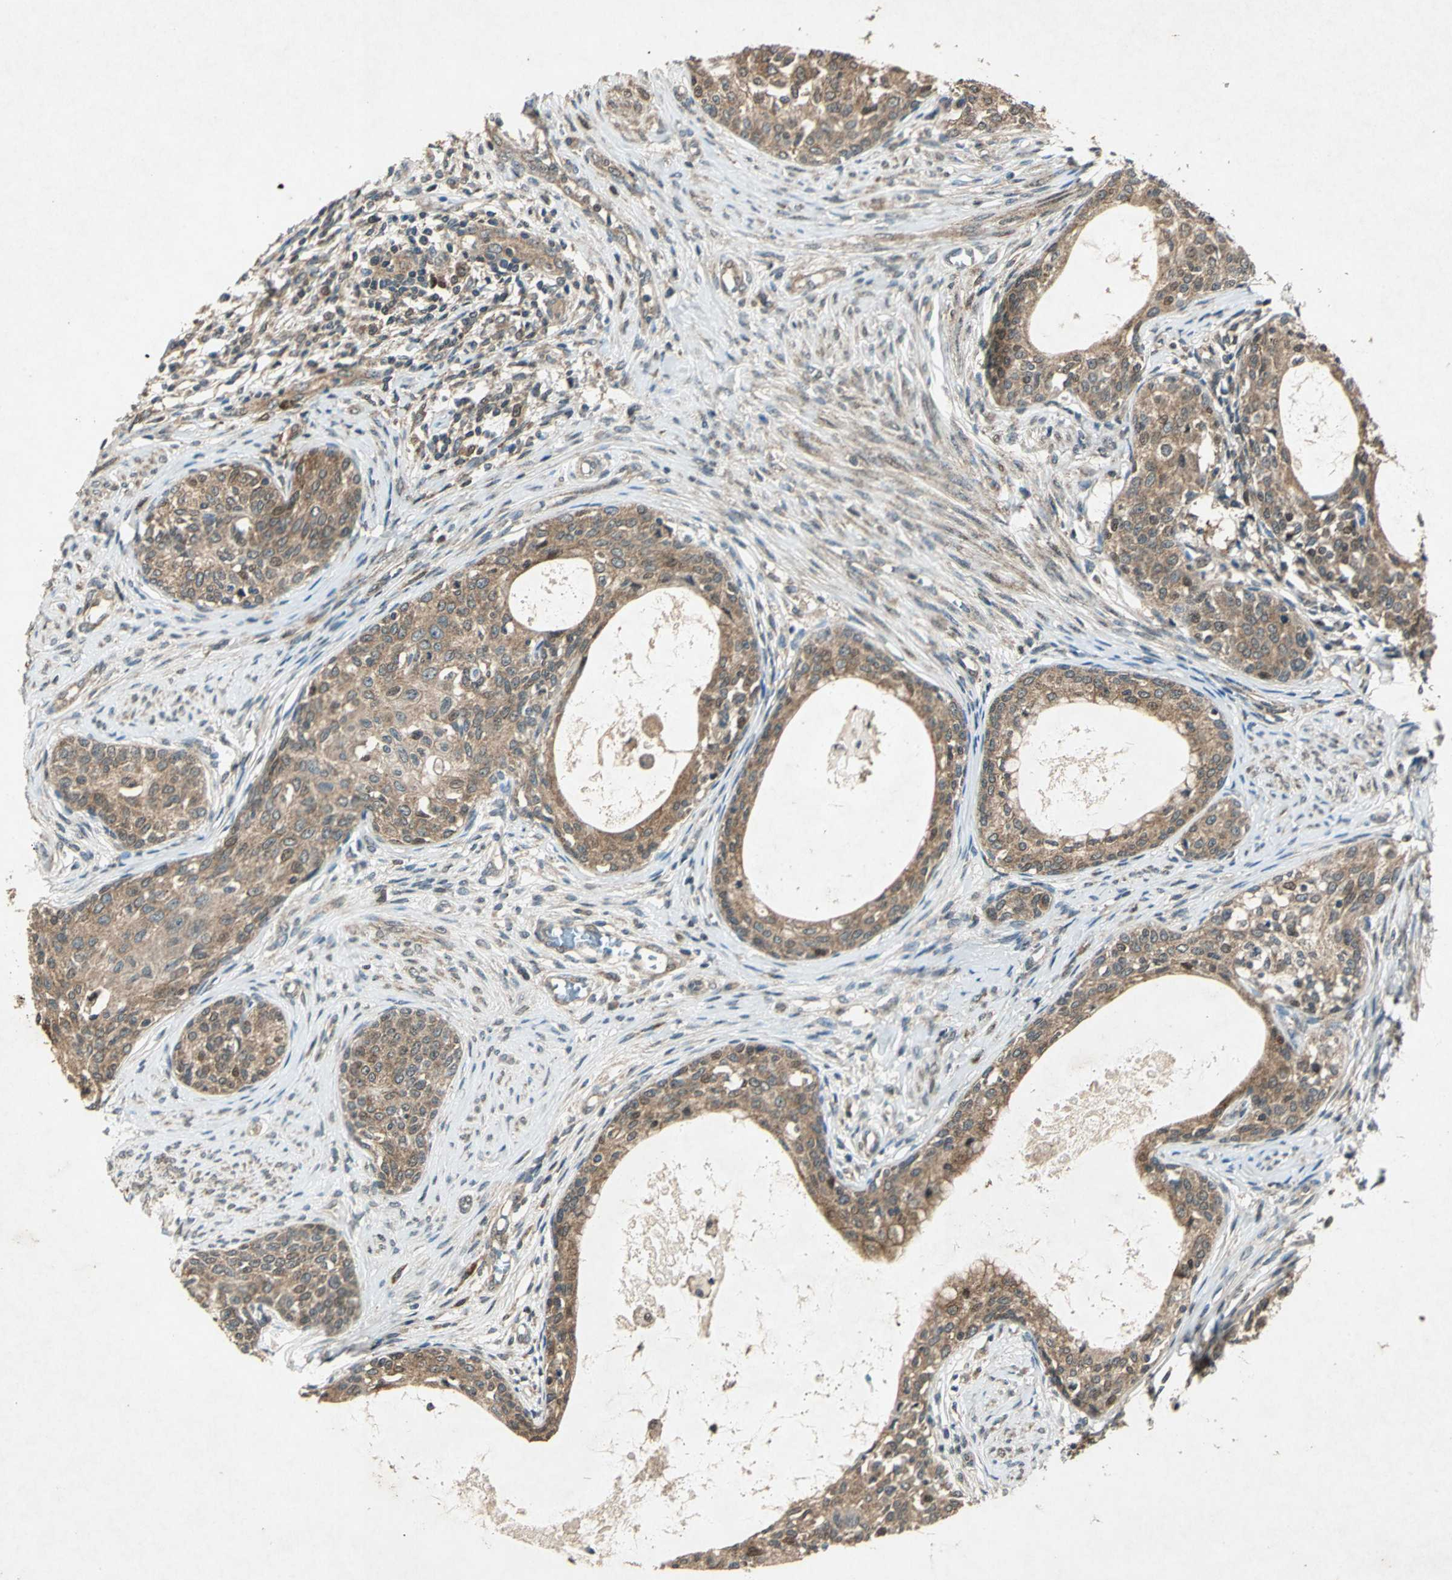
{"staining": {"intensity": "moderate", "quantity": ">75%", "location": "cytoplasmic/membranous"}, "tissue": "cervical cancer", "cell_type": "Tumor cells", "image_type": "cancer", "snomed": [{"axis": "morphology", "description": "Squamous cell carcinoma, NOS"}, {"axis": "morphology", "description": "Adenocarcinoma, NOS"}, {"axis": "topography", "description": "Cervix"}], "caption": "The immunohistochemical stain shows moderate cytoplasmic/membranous staining in tumor cells of cervical cancer (adenocarcinoma) tissue.", "gene": "AHSA1", "patient": {"sex": "female", "age": 52}}